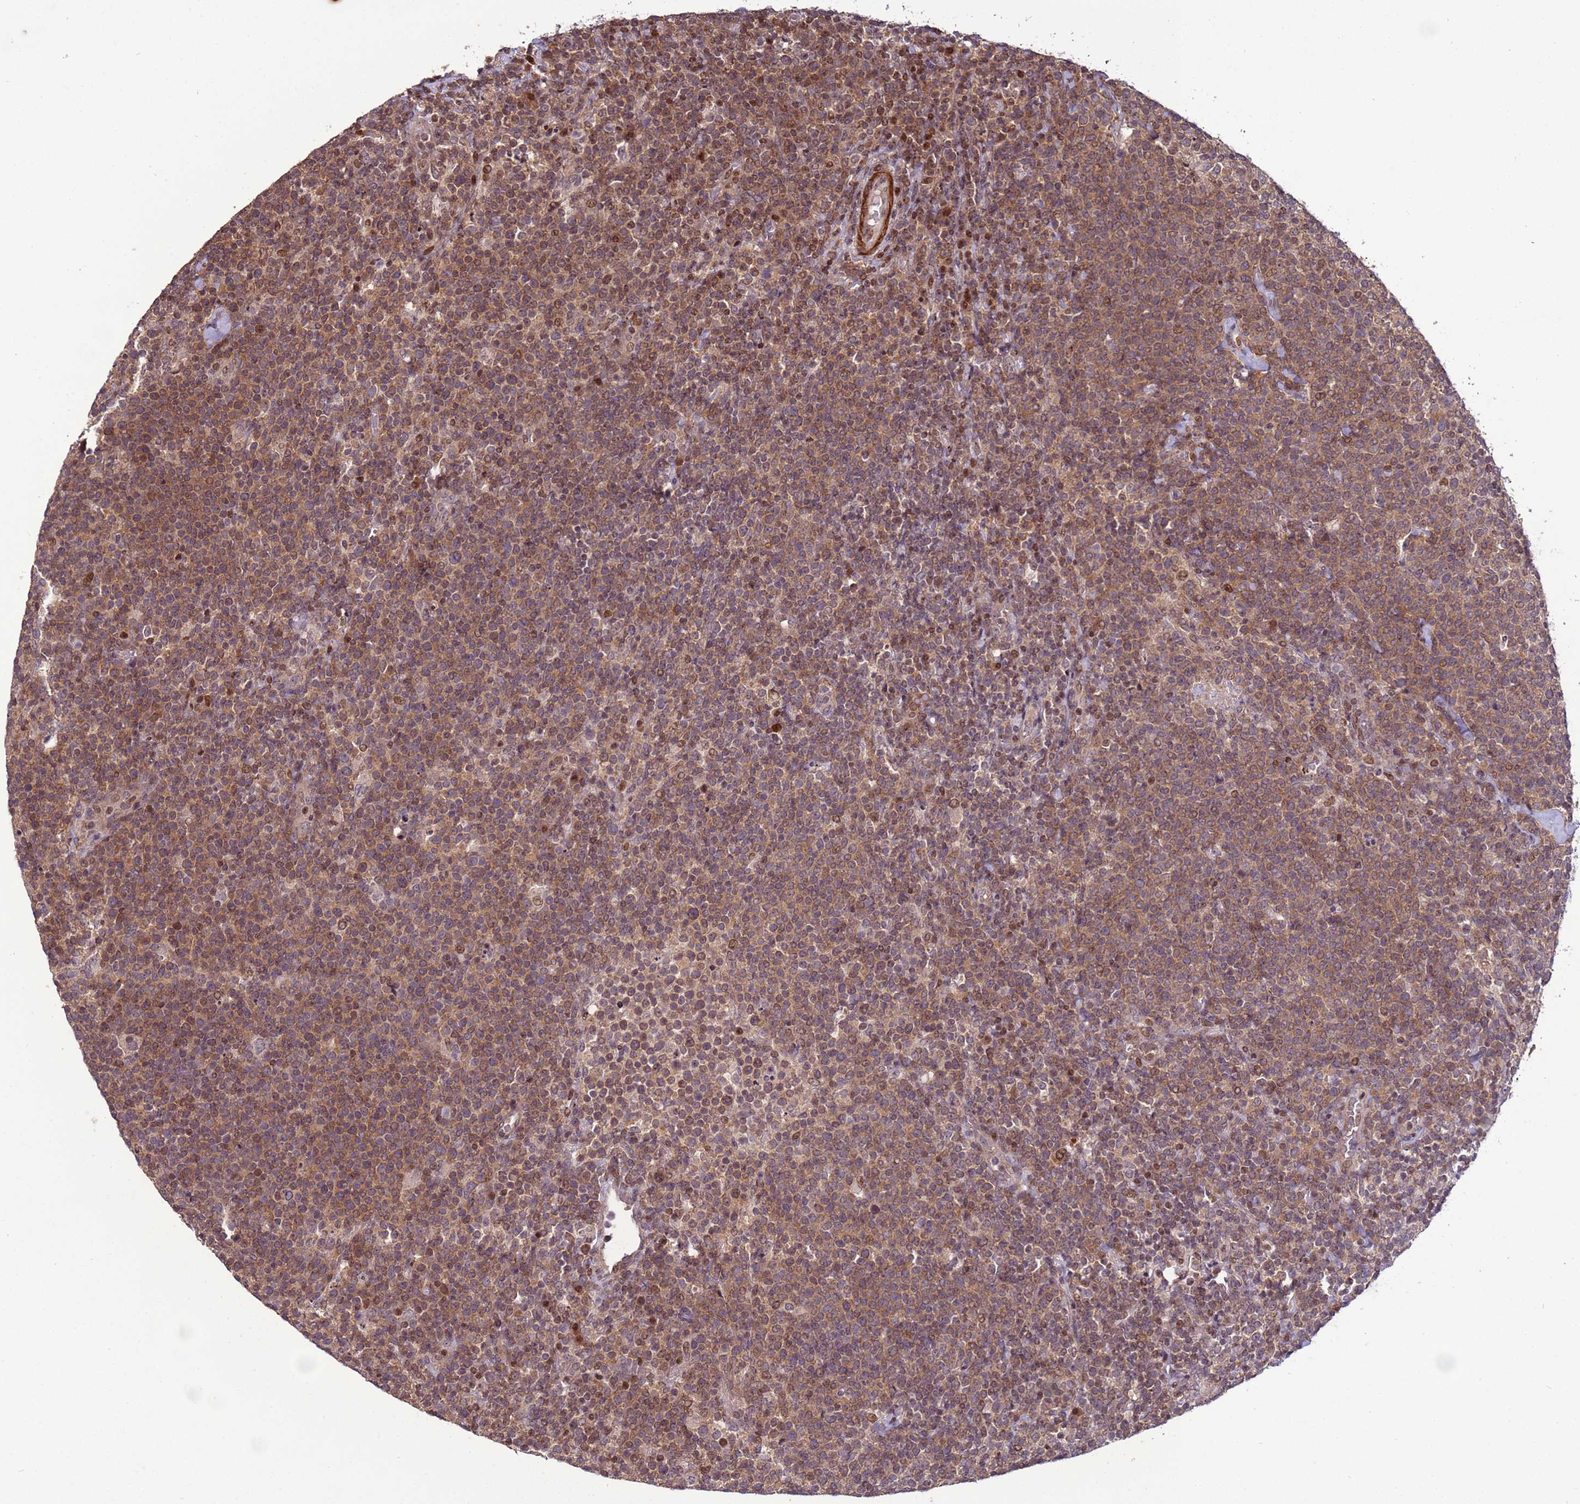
{"staining": {"intensity": "moderate", "quantity": "25%-75%", "location": "cytoplasmic/membranous"}, "tissue": "lymphoma", "cell_type": "Tumor cells", "image_type": "cancer", "snomed": [{"axis": "morphology", "description": "Malignant lymphoma, non-Hodgkin's type, High grade"}, {"axis": "topography", "description": "Lymph node"}], "caption": "This image displays IHC staining of human high-grade malignant lymphoma, non-Hodgkin's type, with medium moderate cytoplasmic/membranous positivity in about 25%-75% of tumor cells.", "gene": "HGH1", "patient": {"sex": "male", "age": 61}}